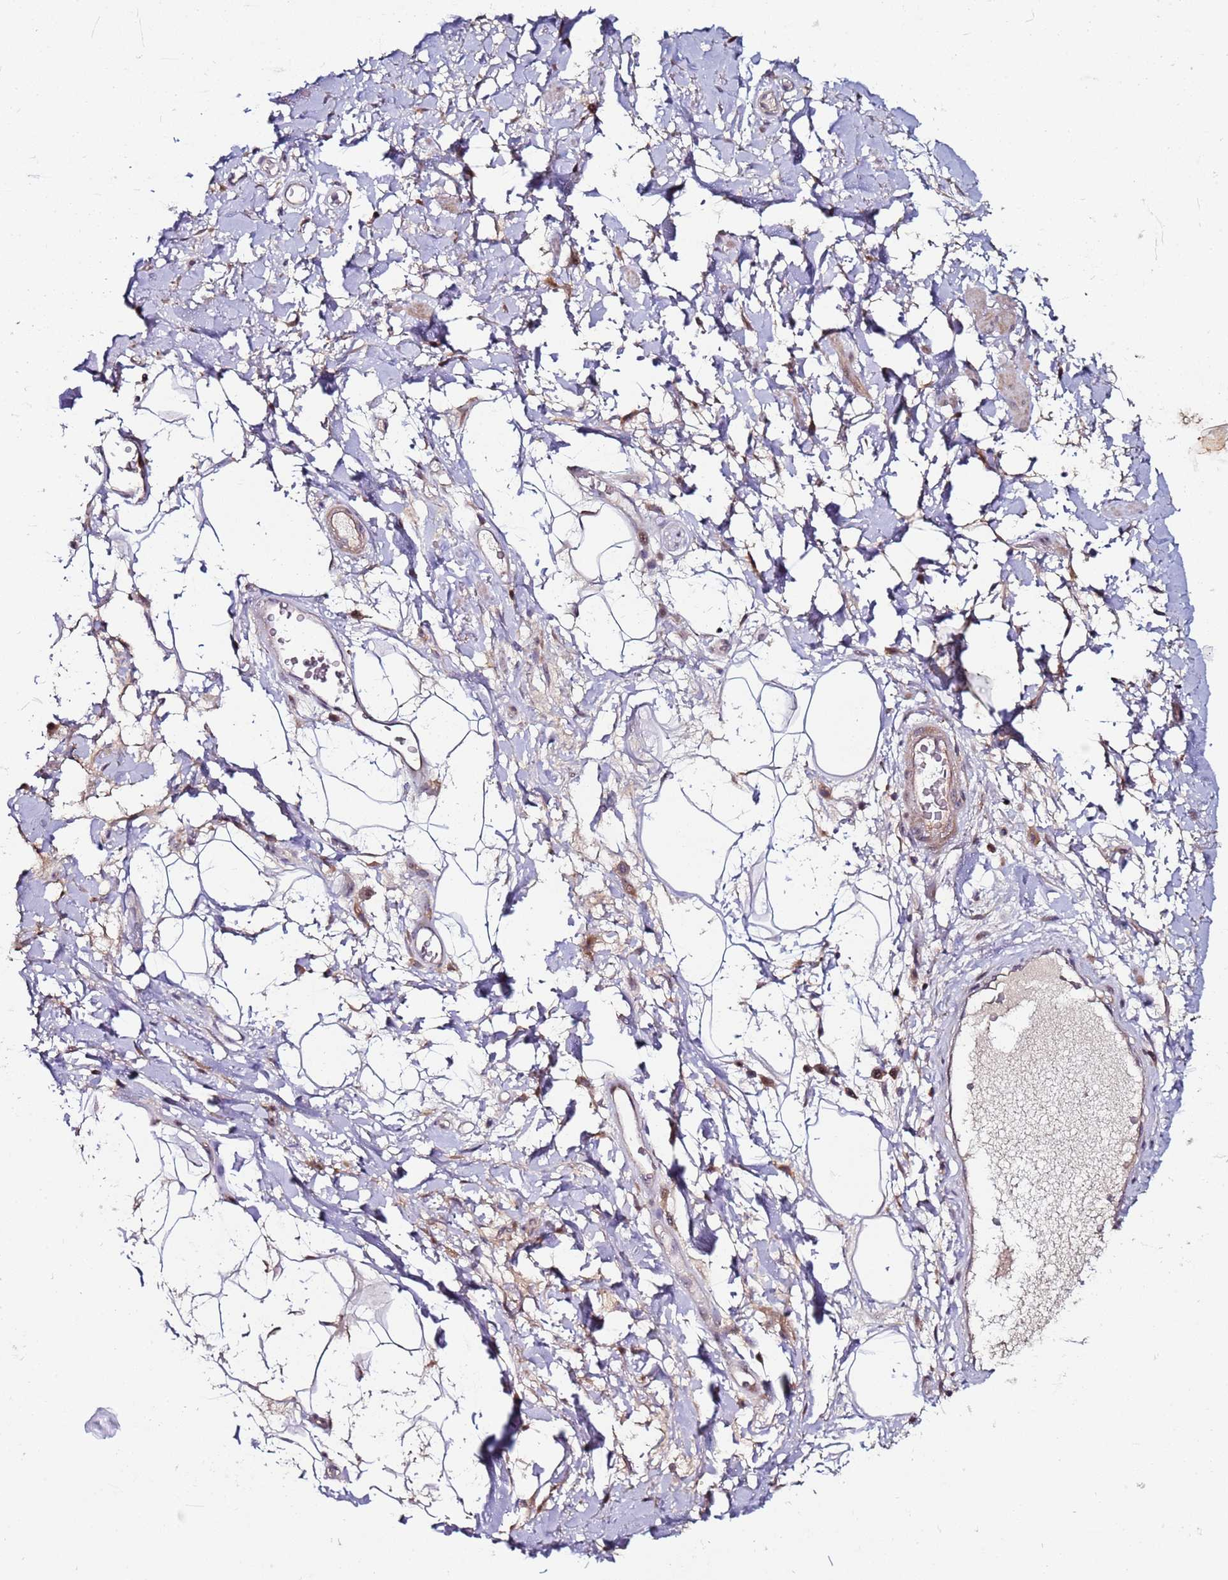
{"staining": {"intensity": "weak", "quantity": ">75%", "location": "nuclear"}, "tissue": "adipose tissue", "cell_type": "Adipocytes", "image_type": "normal", "snomed": [{"axis": "morphology", "description": "Normal tissue, NOS"}, {"axis": "morphology", "description": "Adenocarcinoma, NOS"}, {"axis": "topography", "description": "Rectum"}, {"axis": "topography", "description": "Vagina"}, {"axis": "topography", "description": "Peripheral nerve tissue"}], "caption": "Adipocytes demonstrate low levels of weak nuclear expression in approximately >75% of cells in benign human adipose tissue.", "gene": "KRI1", "patient": {"sex": "female", "age": 71}}